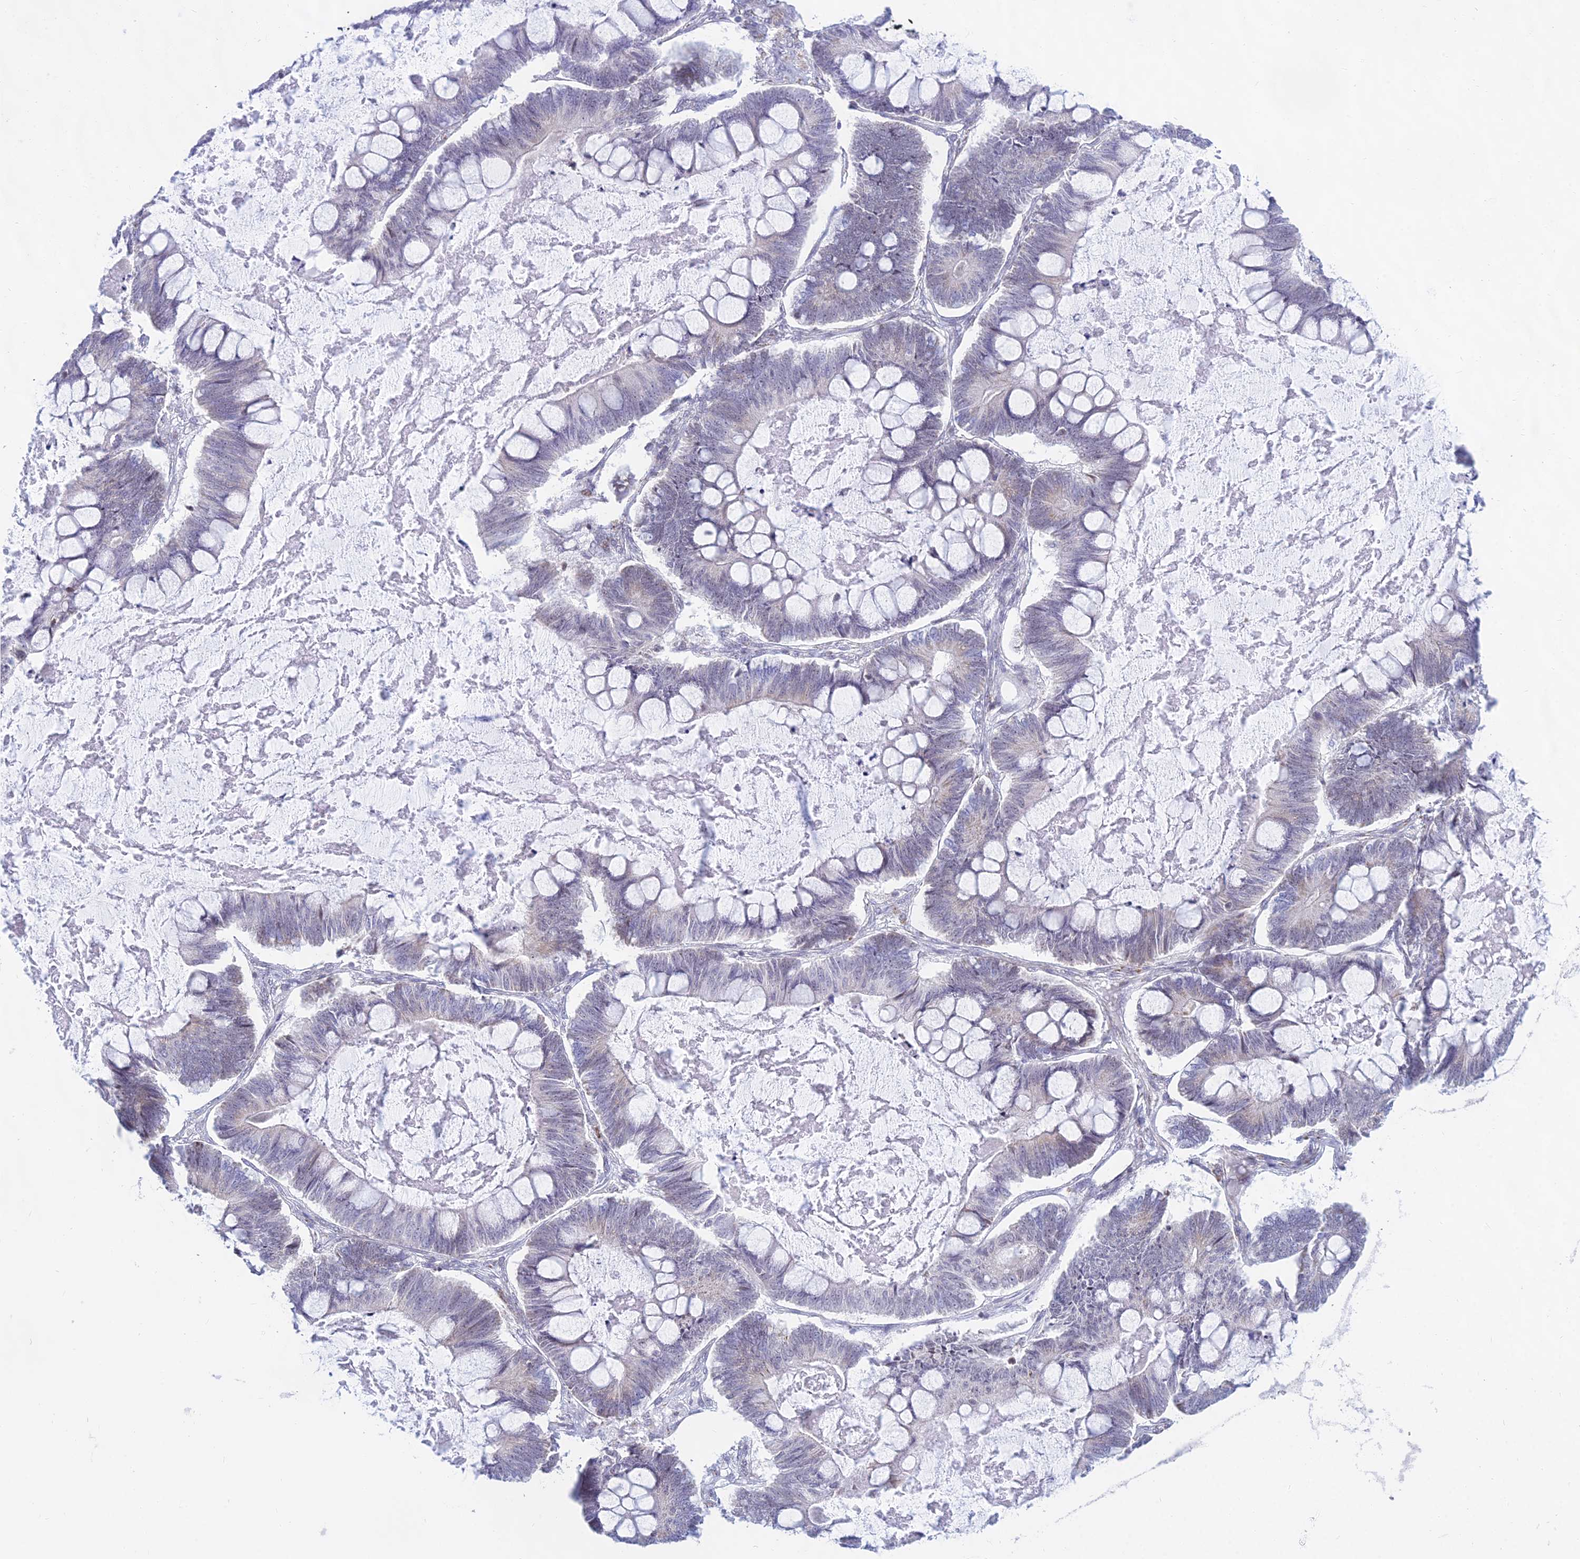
{"staining": {"intensity": "negative", "quantity": "none", "location": "none"}, "tissue": "ovarian cancer", "cell_type": "Tumor cells", "image_type": "cancer", "snomed": [{"axis": "morphology", "description": "Cystadenocarcinoma, mucinous, NOS"}, {"axis": "topography", "description": "Ovary"}], "caption": "A high-resolution micrograph shows IHC staining of ovarian cancer (mucinous cystadenocarcinoma), which displays no significant staining in tumor cells.", "gene": "KRR1", "patient": {"sex": "female", "age": 61}}